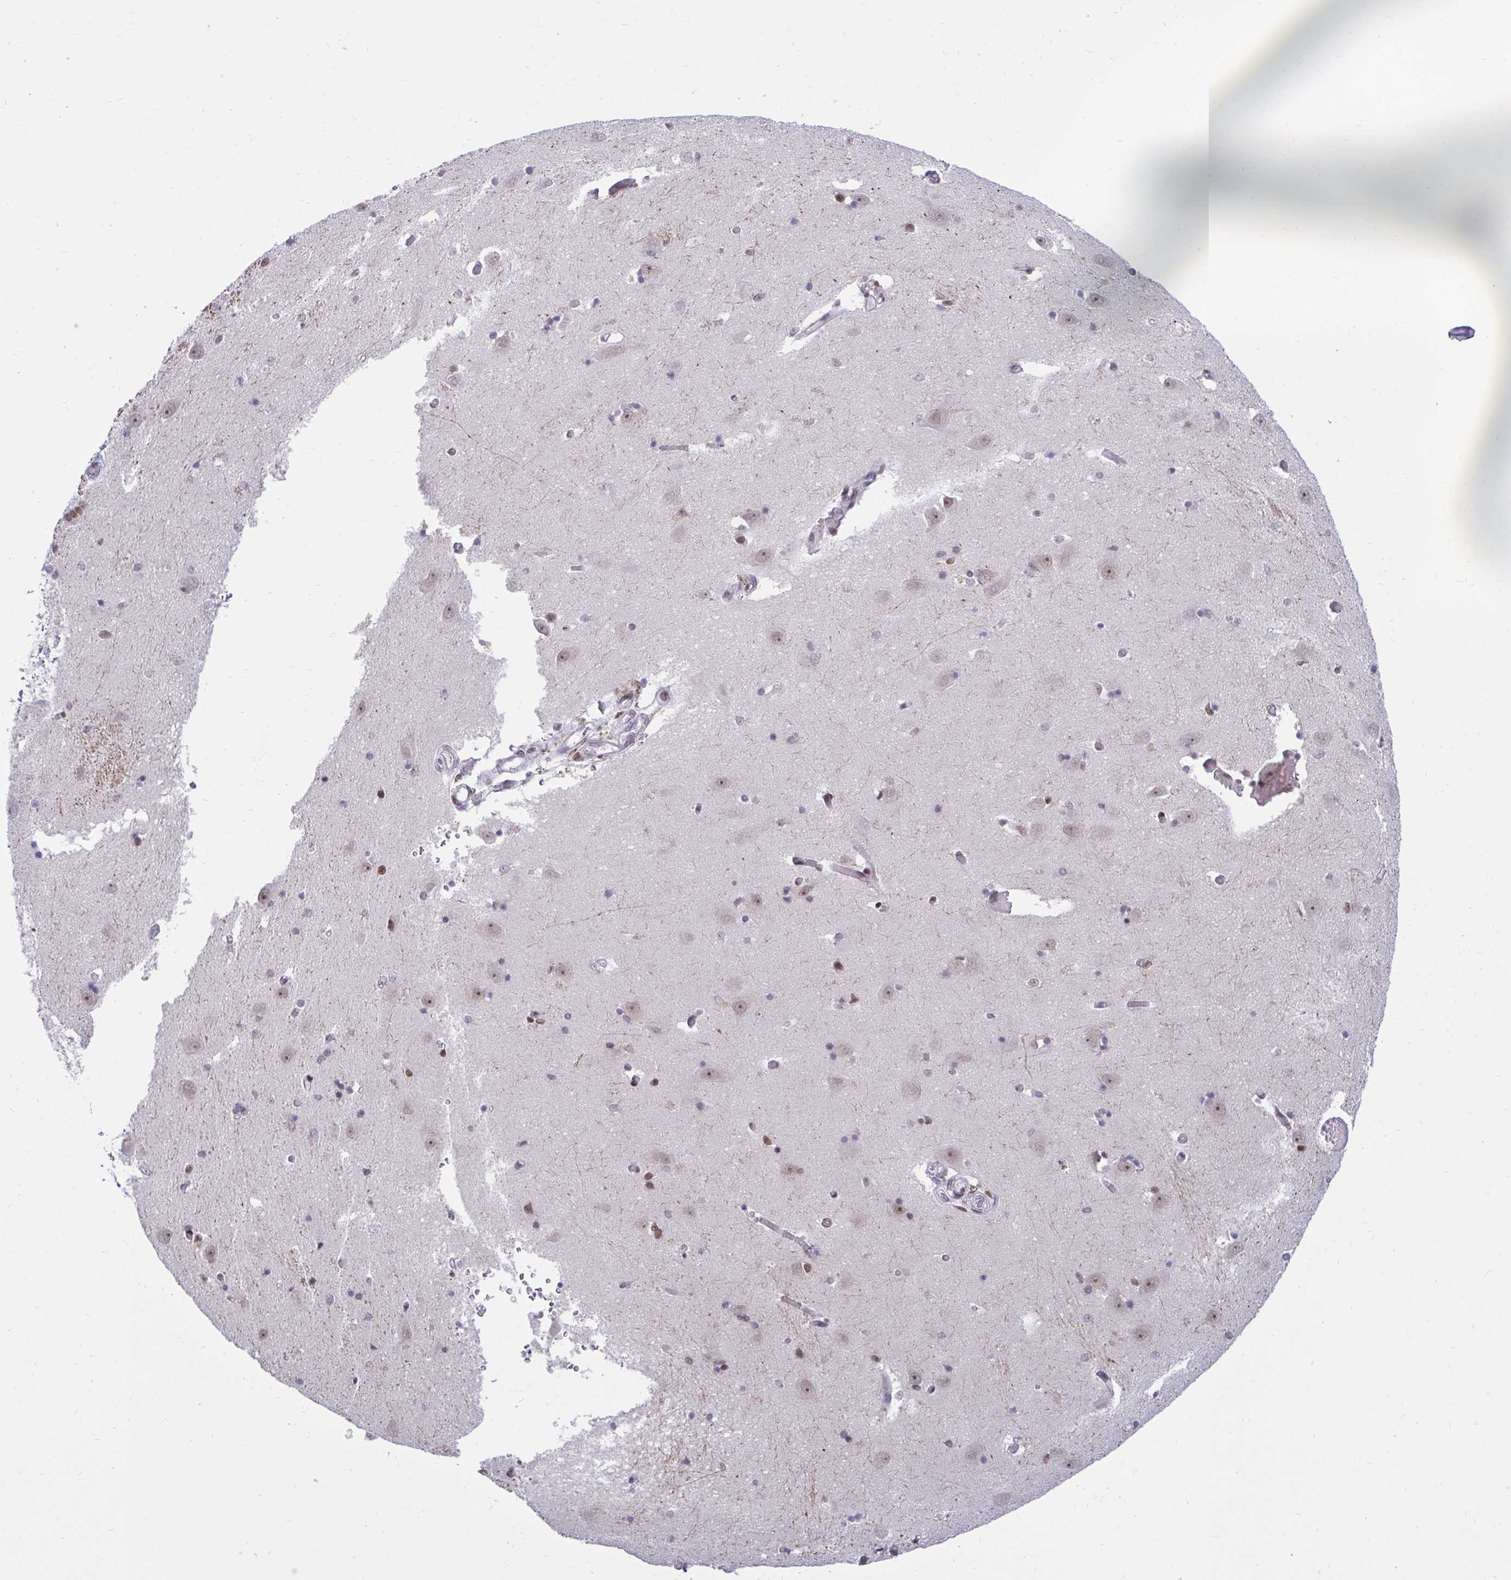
{"staining": {"intensity": "weak", "quantity": "<25%", "location": "nuclear"}, "tissue": "caudate", "cell_type": "Glial cells", "image_type": "normal", "snomed": [{"axis": "morphology", "description": "Normal tissue, NOS"}, {"axis": "topography", "description": "Lateral ventricle wall"}, {"axis": "topography", "description": "Hippocampus"}], "caption": "Histopathology image shows no significant protein staining in glial cells of unremarkable caudate.", "gene": "PHF10", "patient": {"sex": "female", "age": 63}}